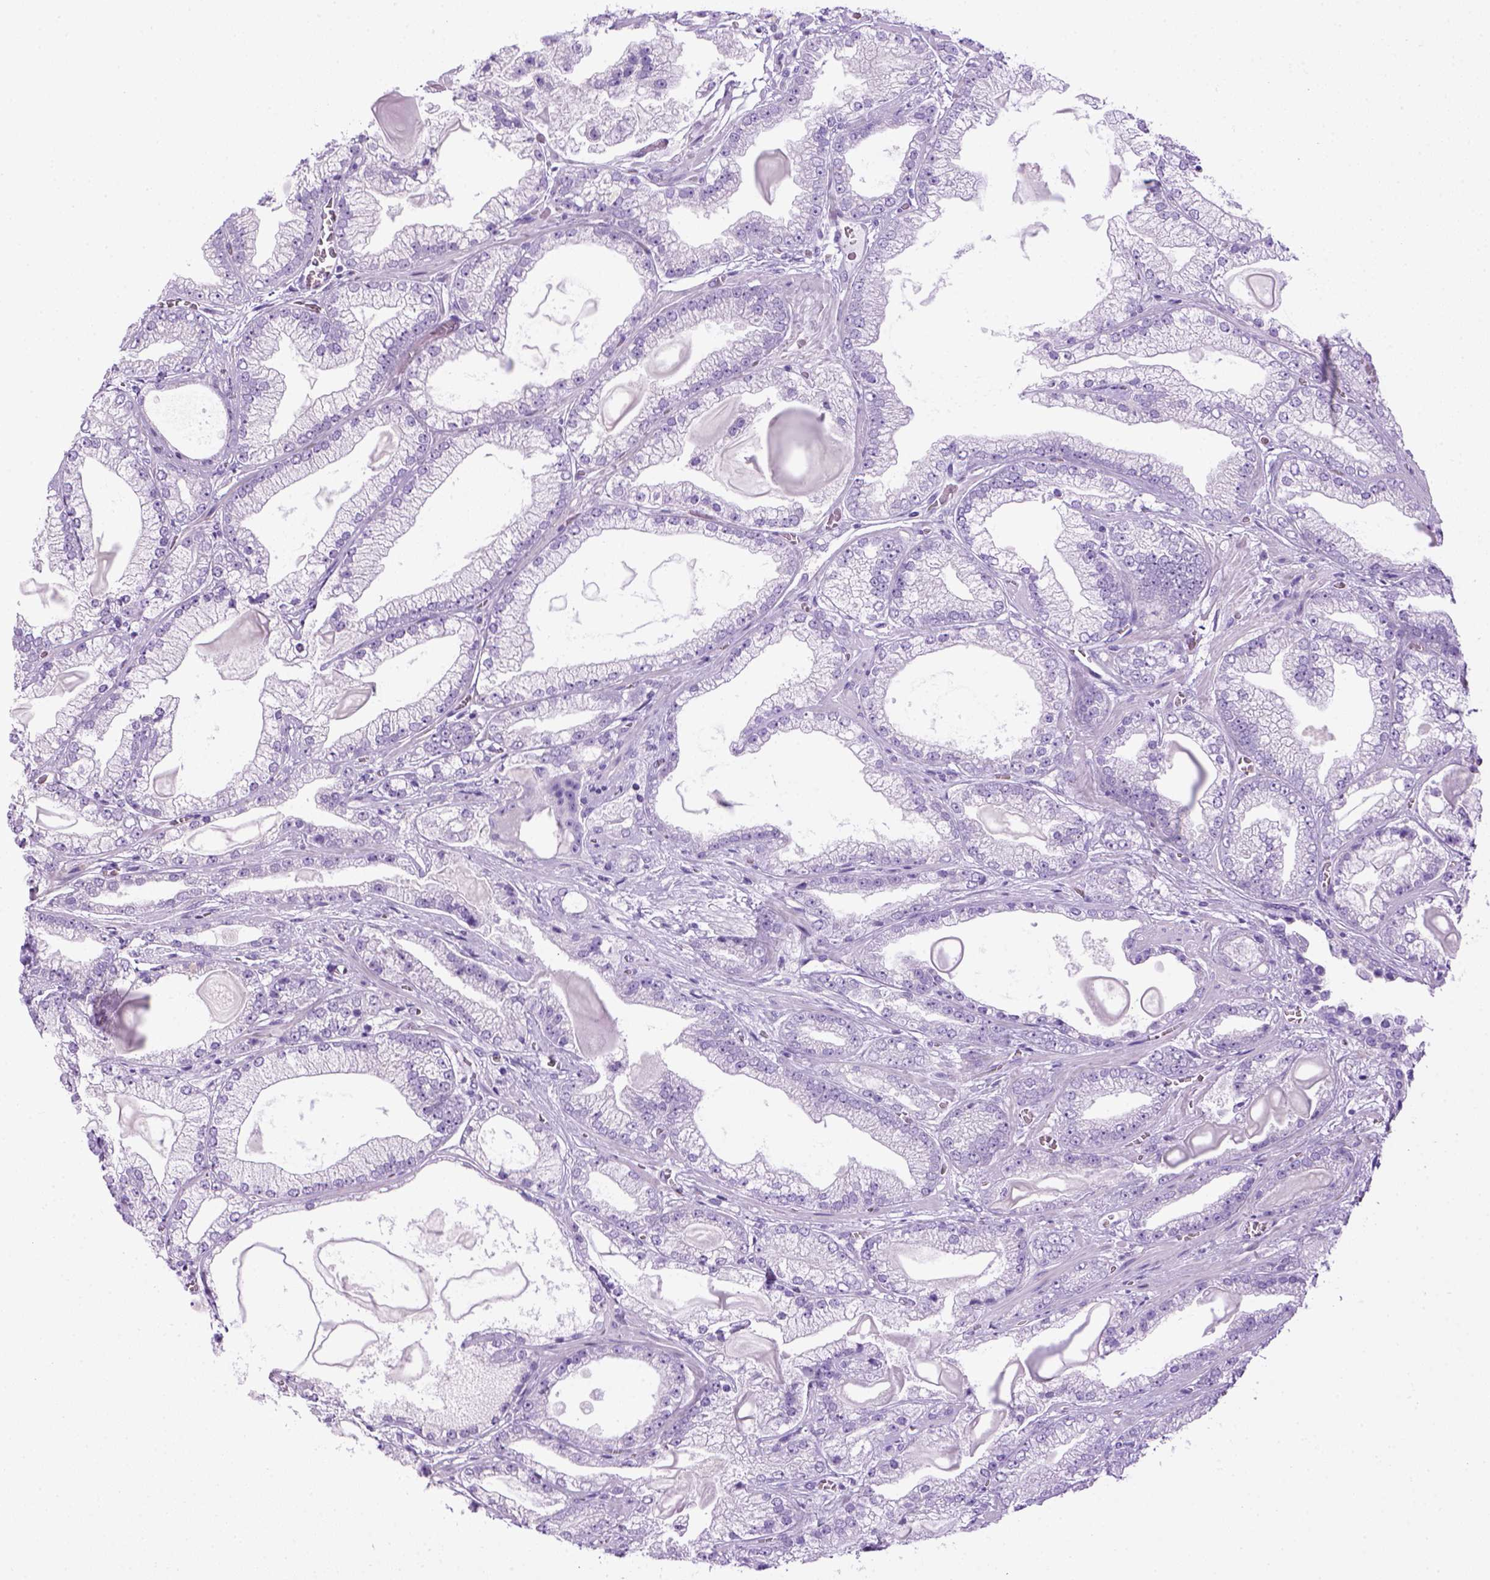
{"staining": {"intensity": "negative", "quantity": "none", "location": "none"}, "tissue": "prostate cancer", "cell_type": "Tumor cells", "image_type": "cancer", "snomed": [{"axis": "morphology", "description": "Adenocarcinoma, Low grade"}, {"axis": "topography", "description": "Prostate"}], "caption": "High power microscopy histopathology image of an immunohistochemistry micrograph of prostate adenocarcinoma (low-grade), revealing no significant staining in tumor cells. (DAB immunohistochemistry (IHC) with hematoxylin counter stain).", "gene": "SGCG", "patient": {"sex": "male", "age": 57}}